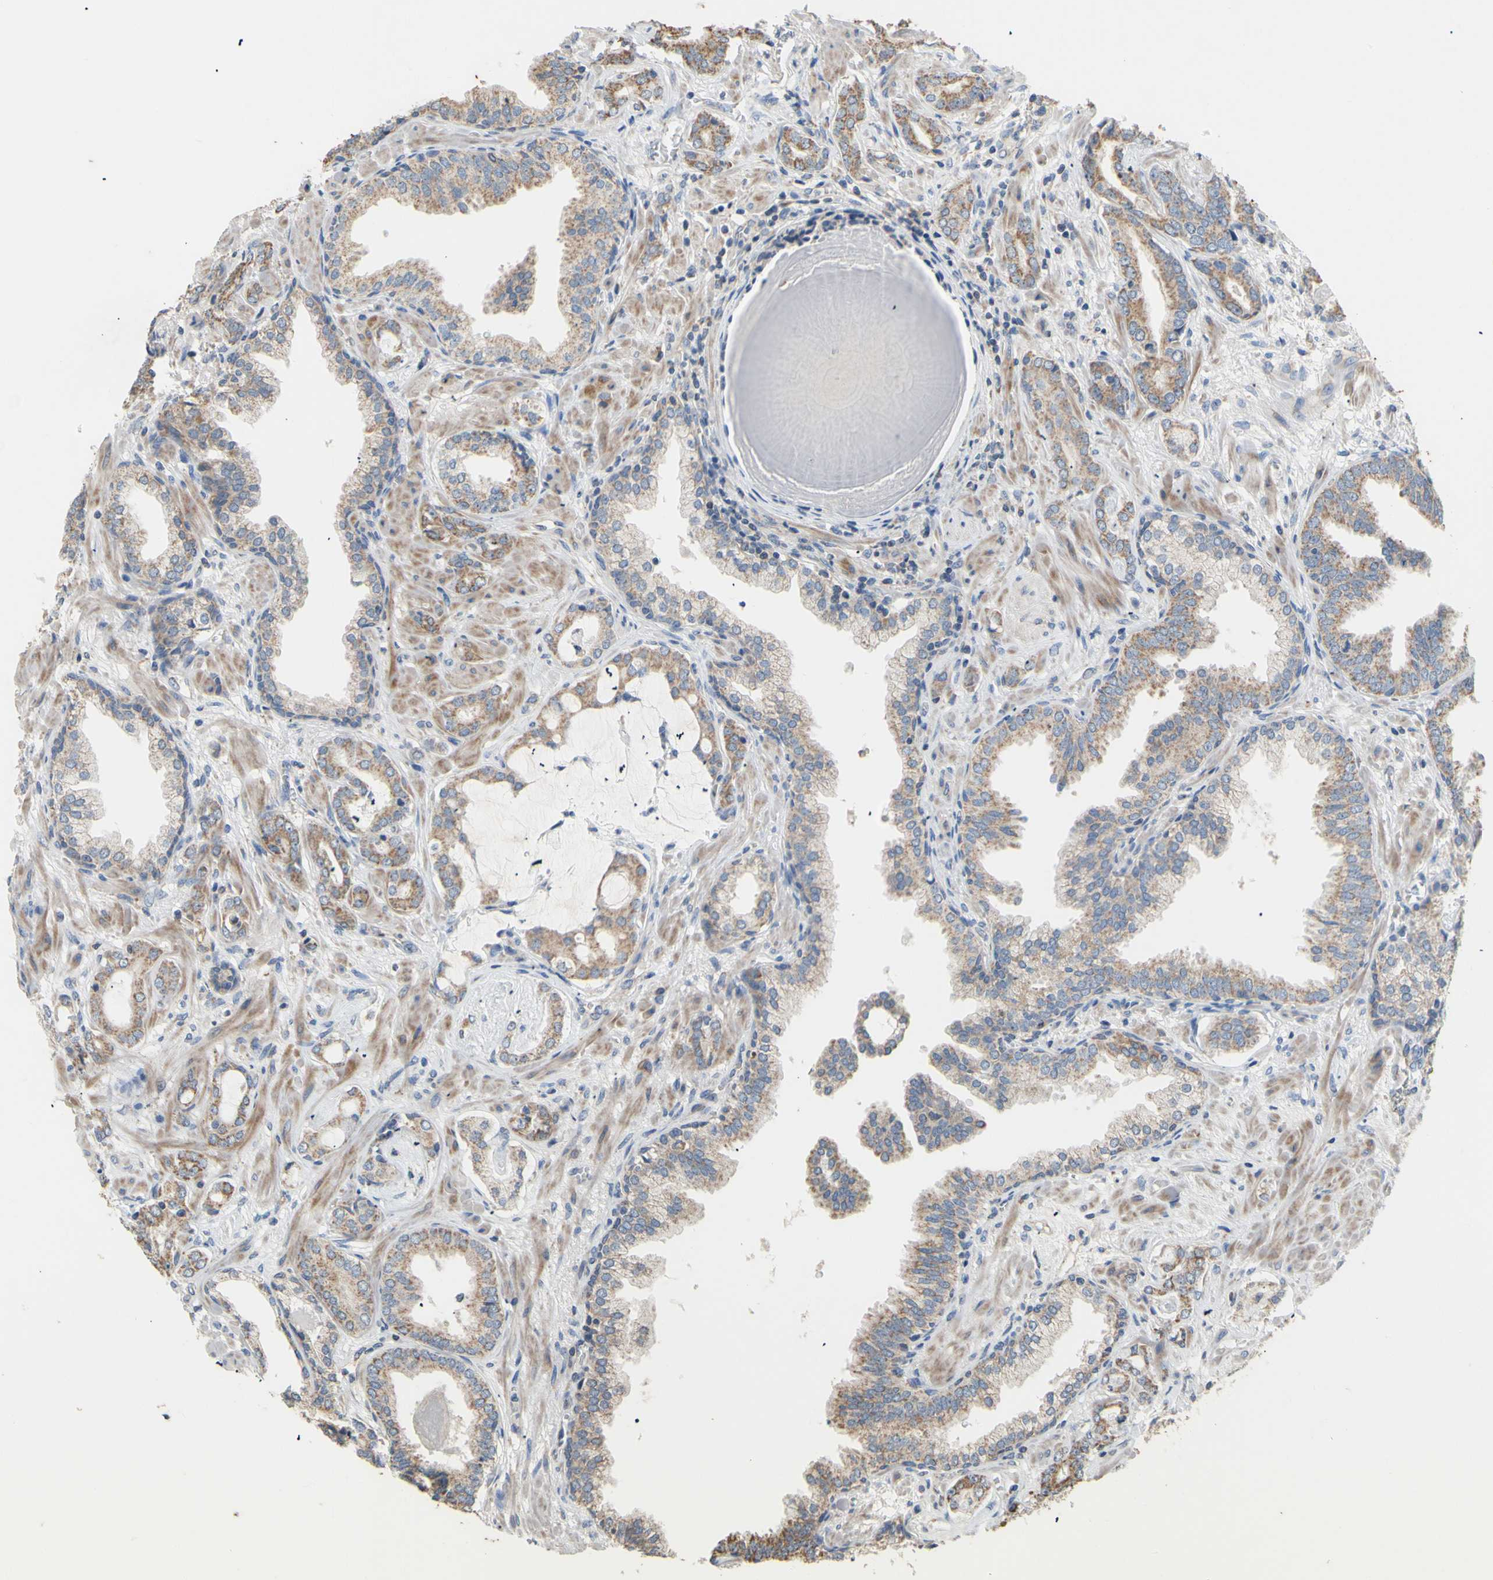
{"staining": {"intensity": "moderate", "quantity": ">75%", "location": "cytoplasmic/membranous"}, "tissue": "prostate cancer", "cell_type": "Tumor cells", "image_type": "cancer", "snomed": [{"axis": "morphology", "description": "Adenocarcinoma, Low grade"}, {"axis": "topography", "description": "Prostate"}], "caption": "Immunohistochemical staining of human prostate low-grade adenocarcinoma exhibits moderate cytoplasmic/membranous protein expression in approximately >75% of tumor cells.", "gene": "PTGIS", "patient": {"sex": "male", "age": 53}}